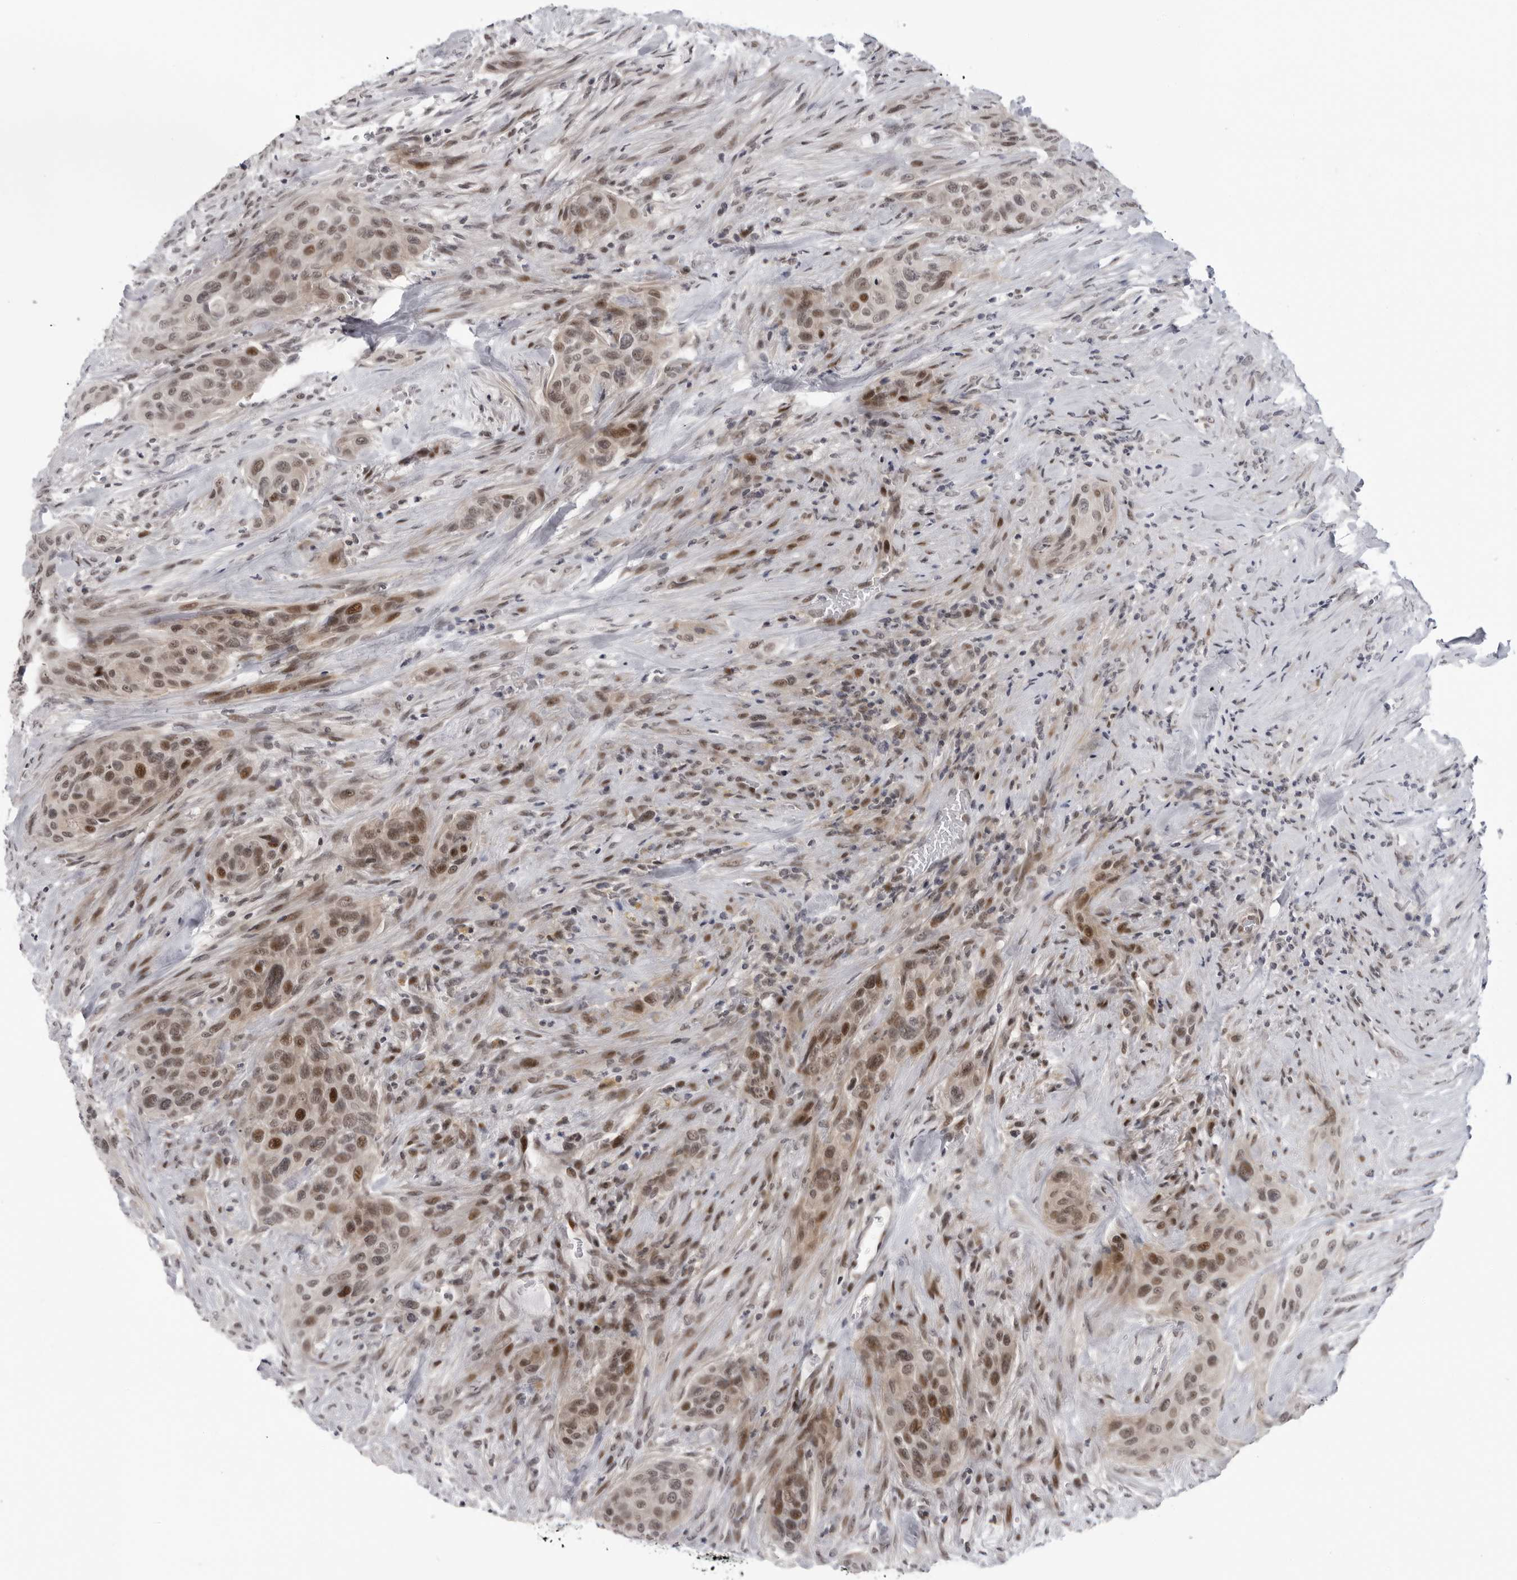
{"staining": {"intensity": "moderate", "quantity": ">75%", "location": "nuclear"}, "tissue": "urothelial cancer", "cell_type": "Tumor cells", "image_type": "cancer", "snomed": [{"axis": "morphology", "description": "Urothelial carcinoma, High grade"}, {"axis": "topography", "description": "Urinary bladder"}], "caption": "The micrograph reveals staining of urothelial cancer, revealing moderate nuclear protein positivity (brown color) within tumor cells. The protein is shown in brown color, while the nuclei are stained blue.", "gene": "ALPK2", "patient": {"sex": "male", "age": 35}}